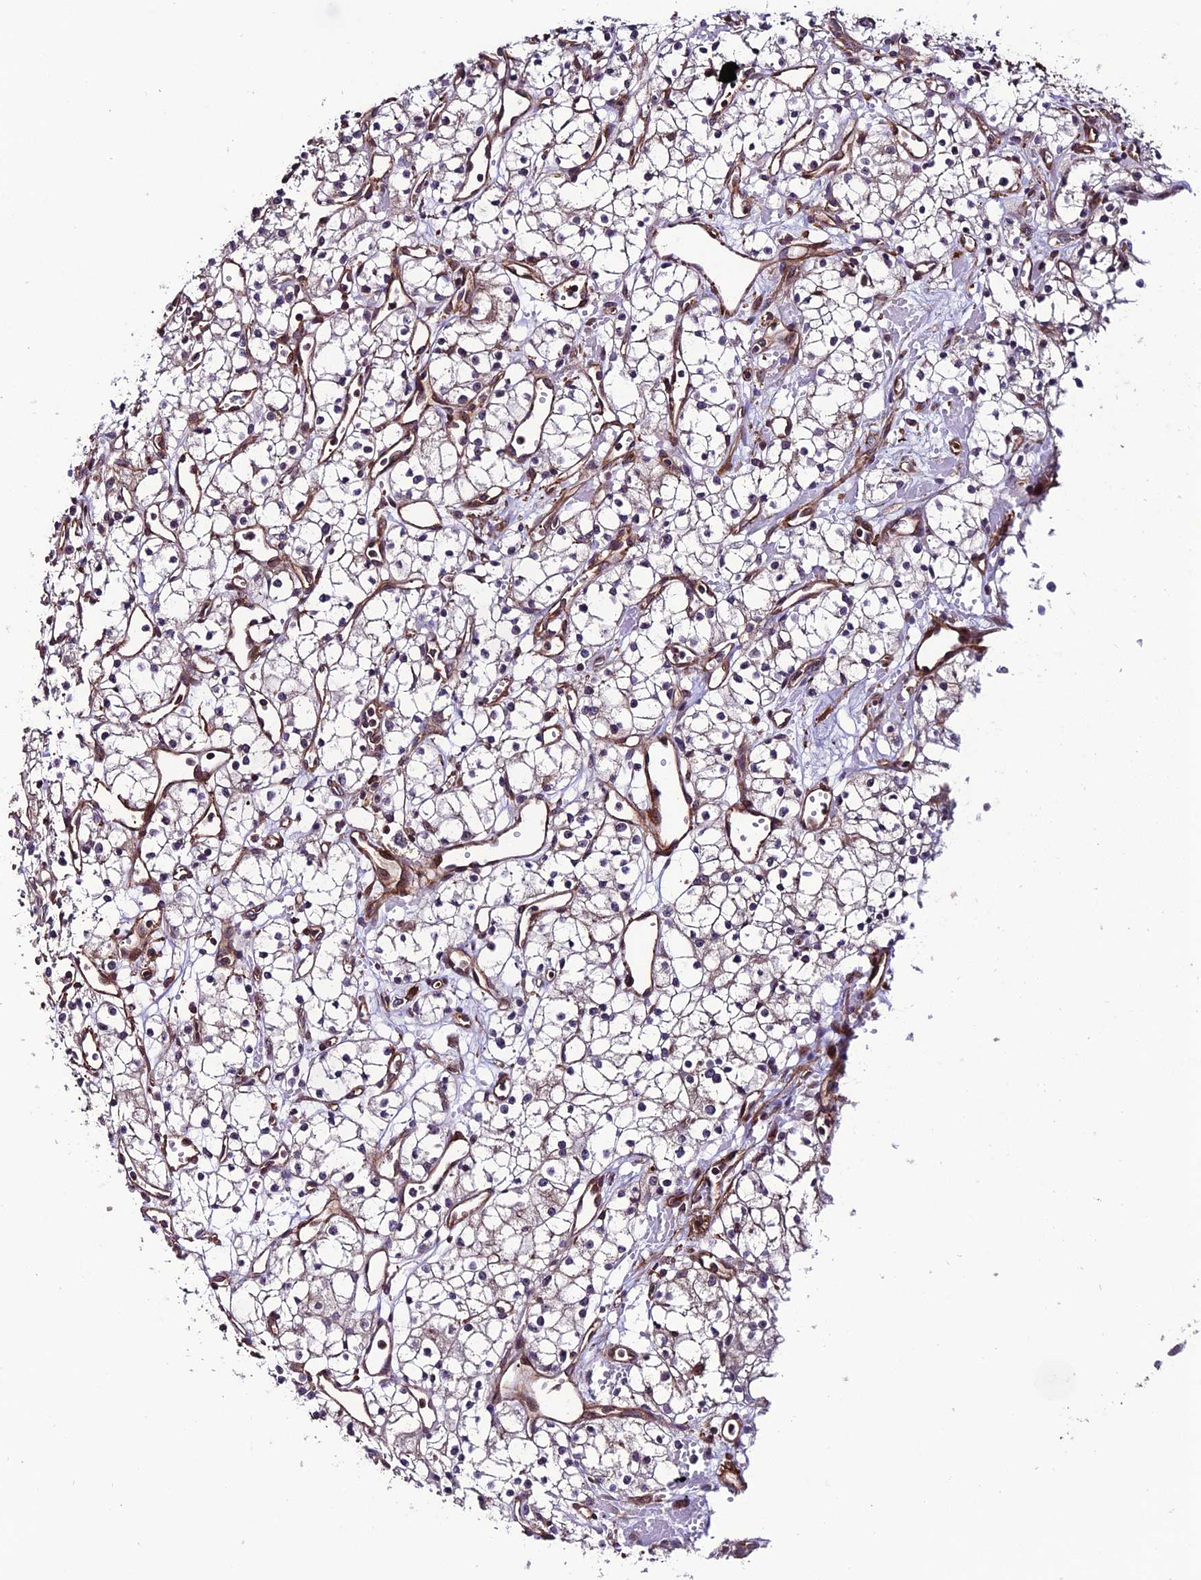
{"staining": {"intensity": "negative", "quantity": "none", "location": "none"}, "tissue": "renal cancer", "cell_type": "Tumor cells", "image_type": "cancer", "snomed": [{"axis": "morphology", "description": "Adenocarcinoma, NOS"}, {"axis": "topography", "description": "Kidney"}], "caption": "DAB (3,3'-diaminobenzidine) immunohistochemical staining of renal adenocarcinoma demonstrates no significant expression in tumor cells.", "gene": "TNIP3", "patient": {"sex": "male", "age": 59}}